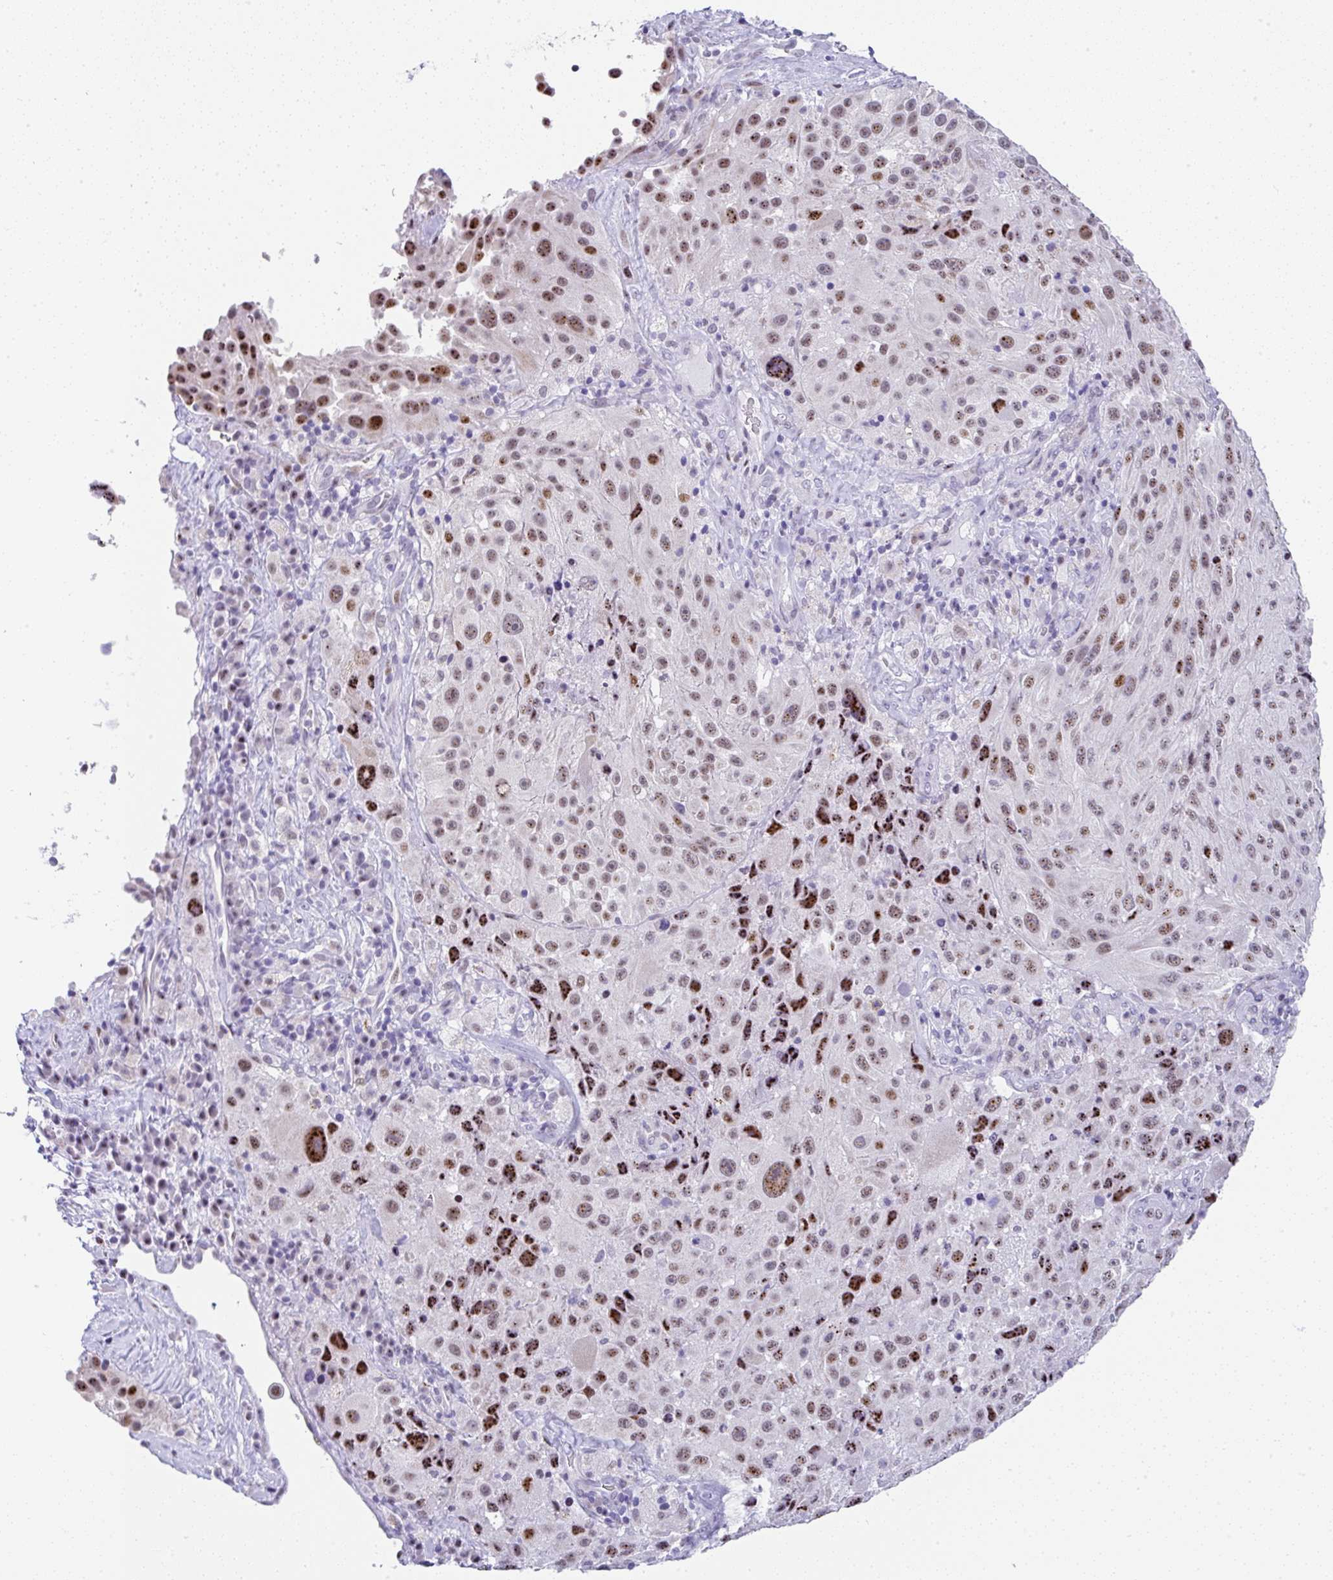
{"staining": {"intensity": "moderate", "quantity": ">75%", "location": "nuclear"}, "tissue": "melanoma", "cell_type": "Tumor cells", "image_type": "cancer", "snomed": [{"axis": "morphology", "description": "Malignant melanoma, Metastatic site"}, {"axis": "topography", "description": "Lymph node"}], "caption": "Human malignant melanoma (metastatic site) stained with a protein marker exhibits moderate staining in tumor cells.", "gene": "NR1D2", "patient": {"sex": "male", "age": 62}}